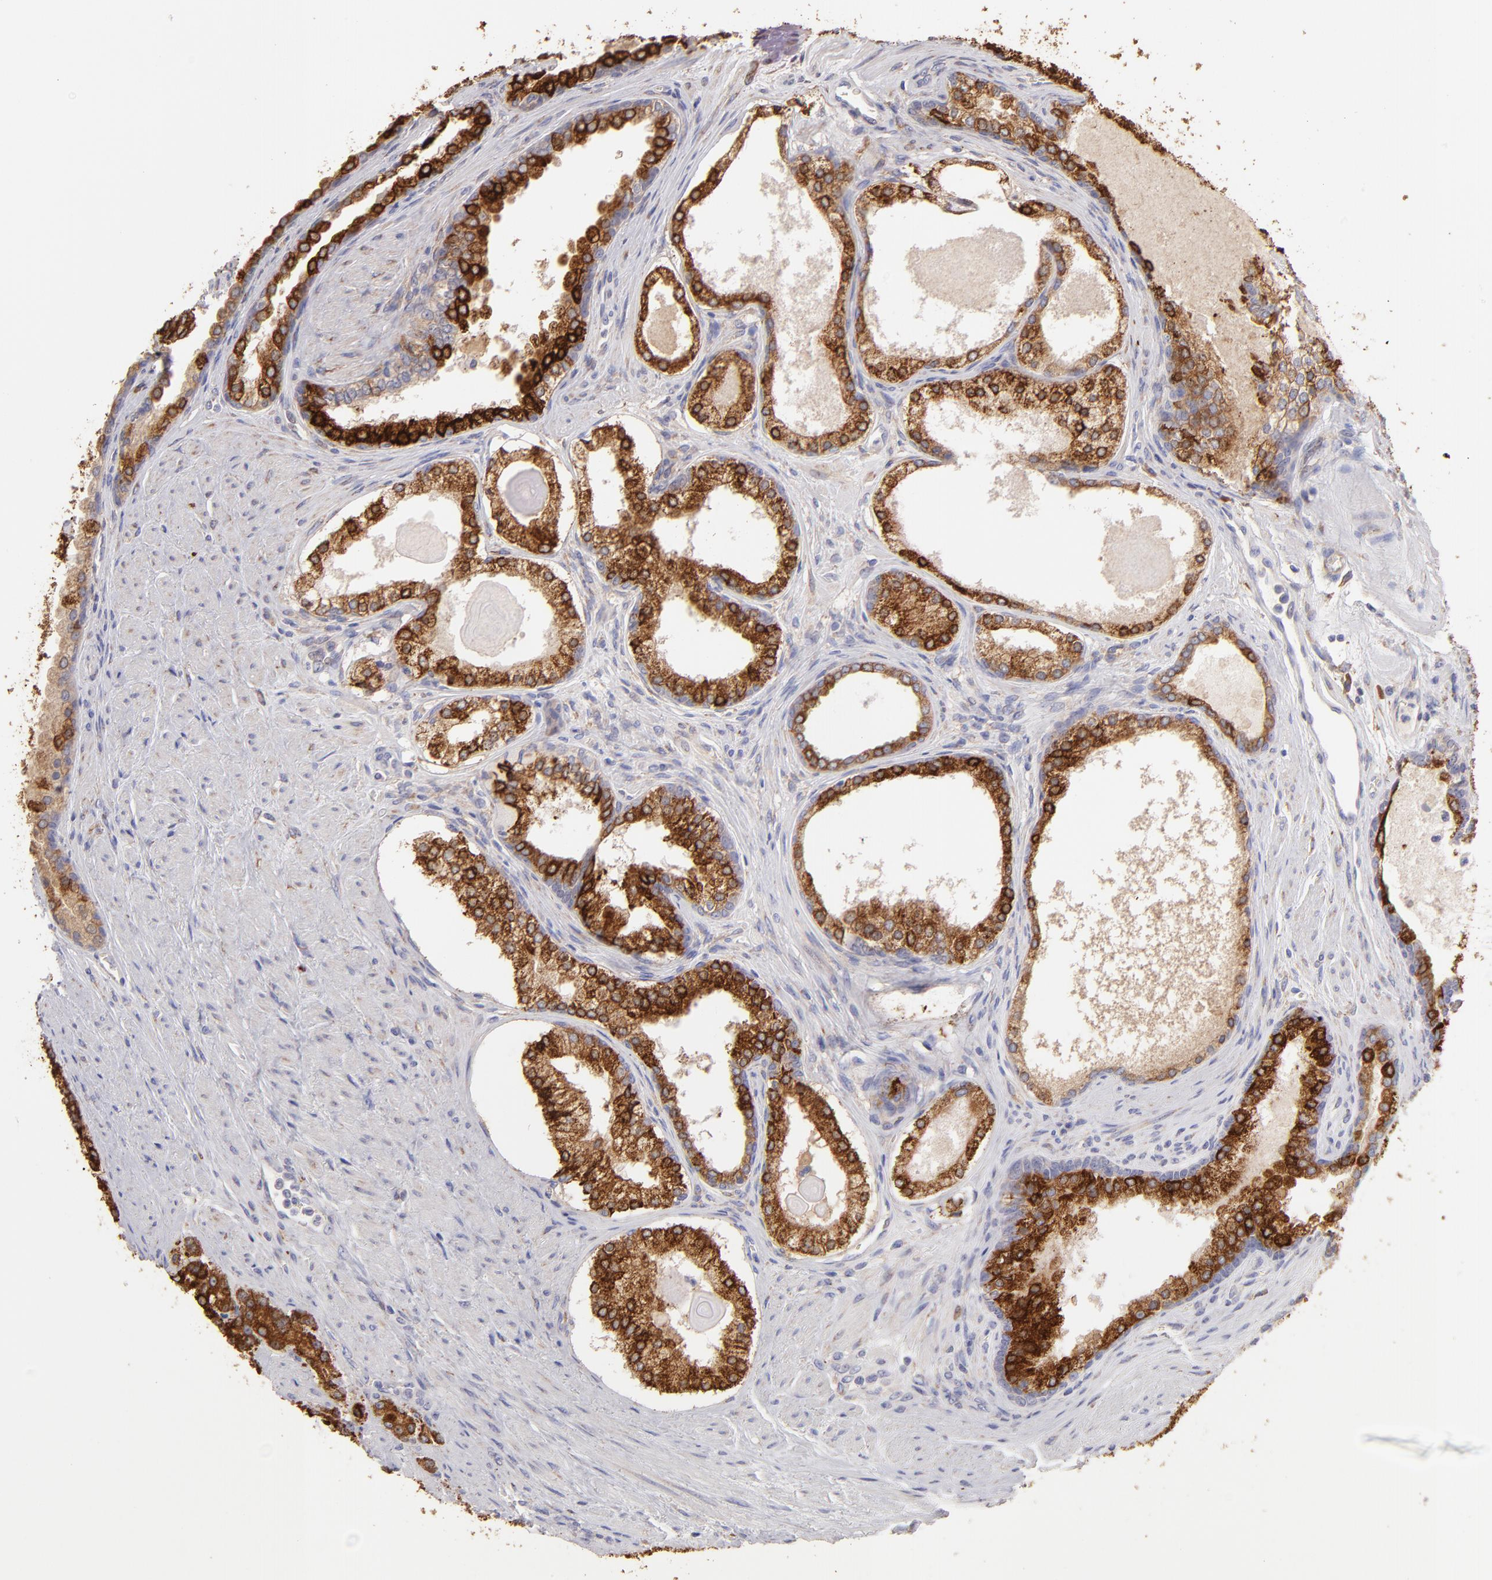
{"staining": {"intensity": "strong", "quantity": ">75%", "location": "cytoplasmic/membranous"}, "tissue": "prostate cancer", "cell_type": "Tumor cells", "image_type": "cancer", "snomed": [{"axis": "morphology", "description": "Adenocarcinoma, Medium grade"}, {"axis": "topography", "description": "Prostate"}], "caption": "Immunohistochemistry (IHC) histopathology image of human medium-grade adenocarcinoma (prostate) stained for a protein (brown), which shows high levels of strong cytoplasmic/membranous staining in approximately >75% of tumor cells.", "gene": "ENTPD5", "patient": {"sex": "male", "age": 72}}